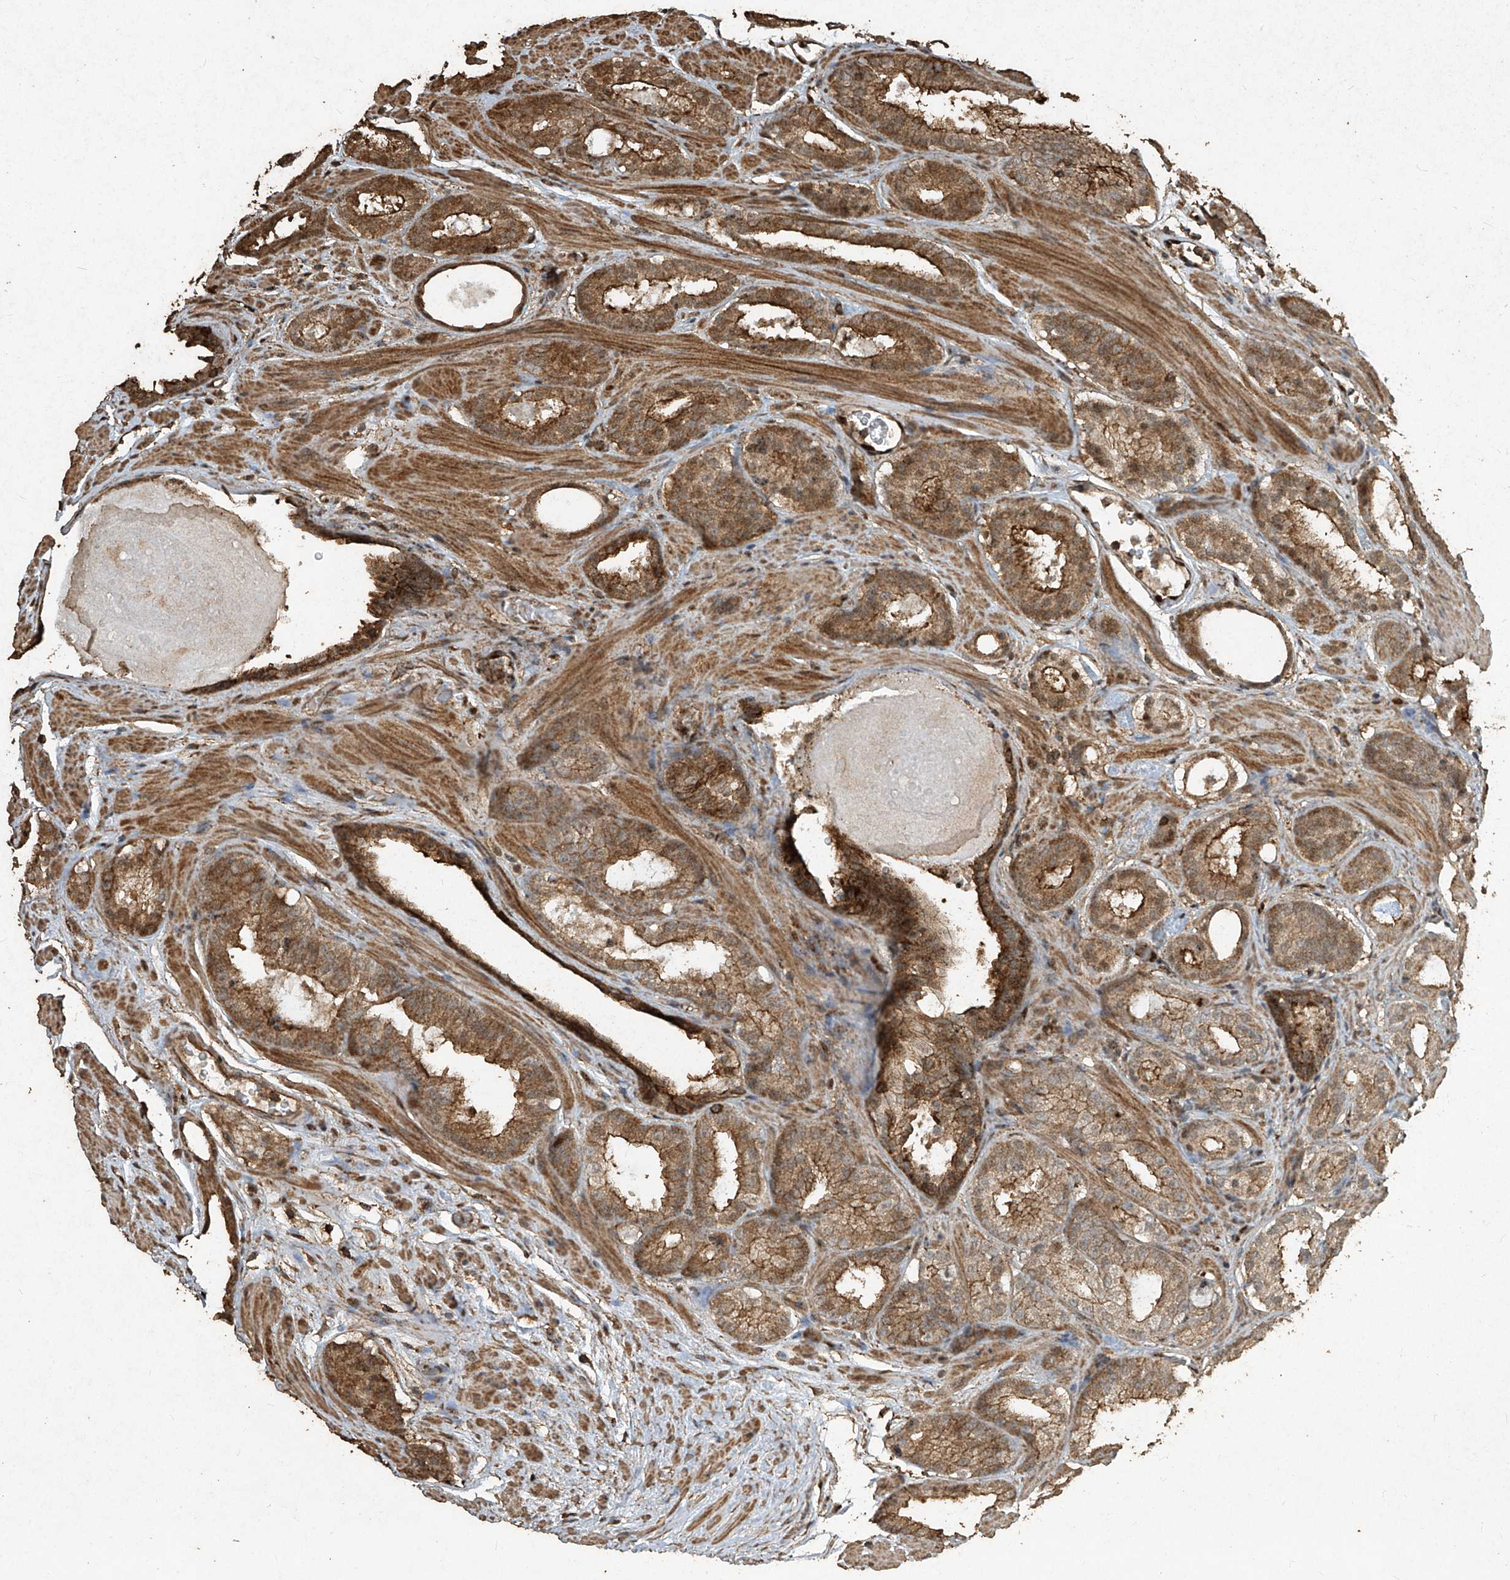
{"staining": {"intensity": "moderate", "quantity": ">75%", "location": "cytoplasmic/membranous"}, "tissue": "prostate cancer", "cell_type": "Tumor cells", "image_type": "cancer", "snomed": [{"axis": "morphology", "description": "Adenocarcinoma, Low grade"}, {"axis": "topography", "description": "Prostate"}], "caption": "Moderate cytoplasmic/membranous staining for a protein is seen in about >75% of tumor cells of low-grade adenocarcinoma (prostate) using immunohistochemistry (IHC).", "gene": "ERBB3", "patient": {"sex": "male", "age": 69}}